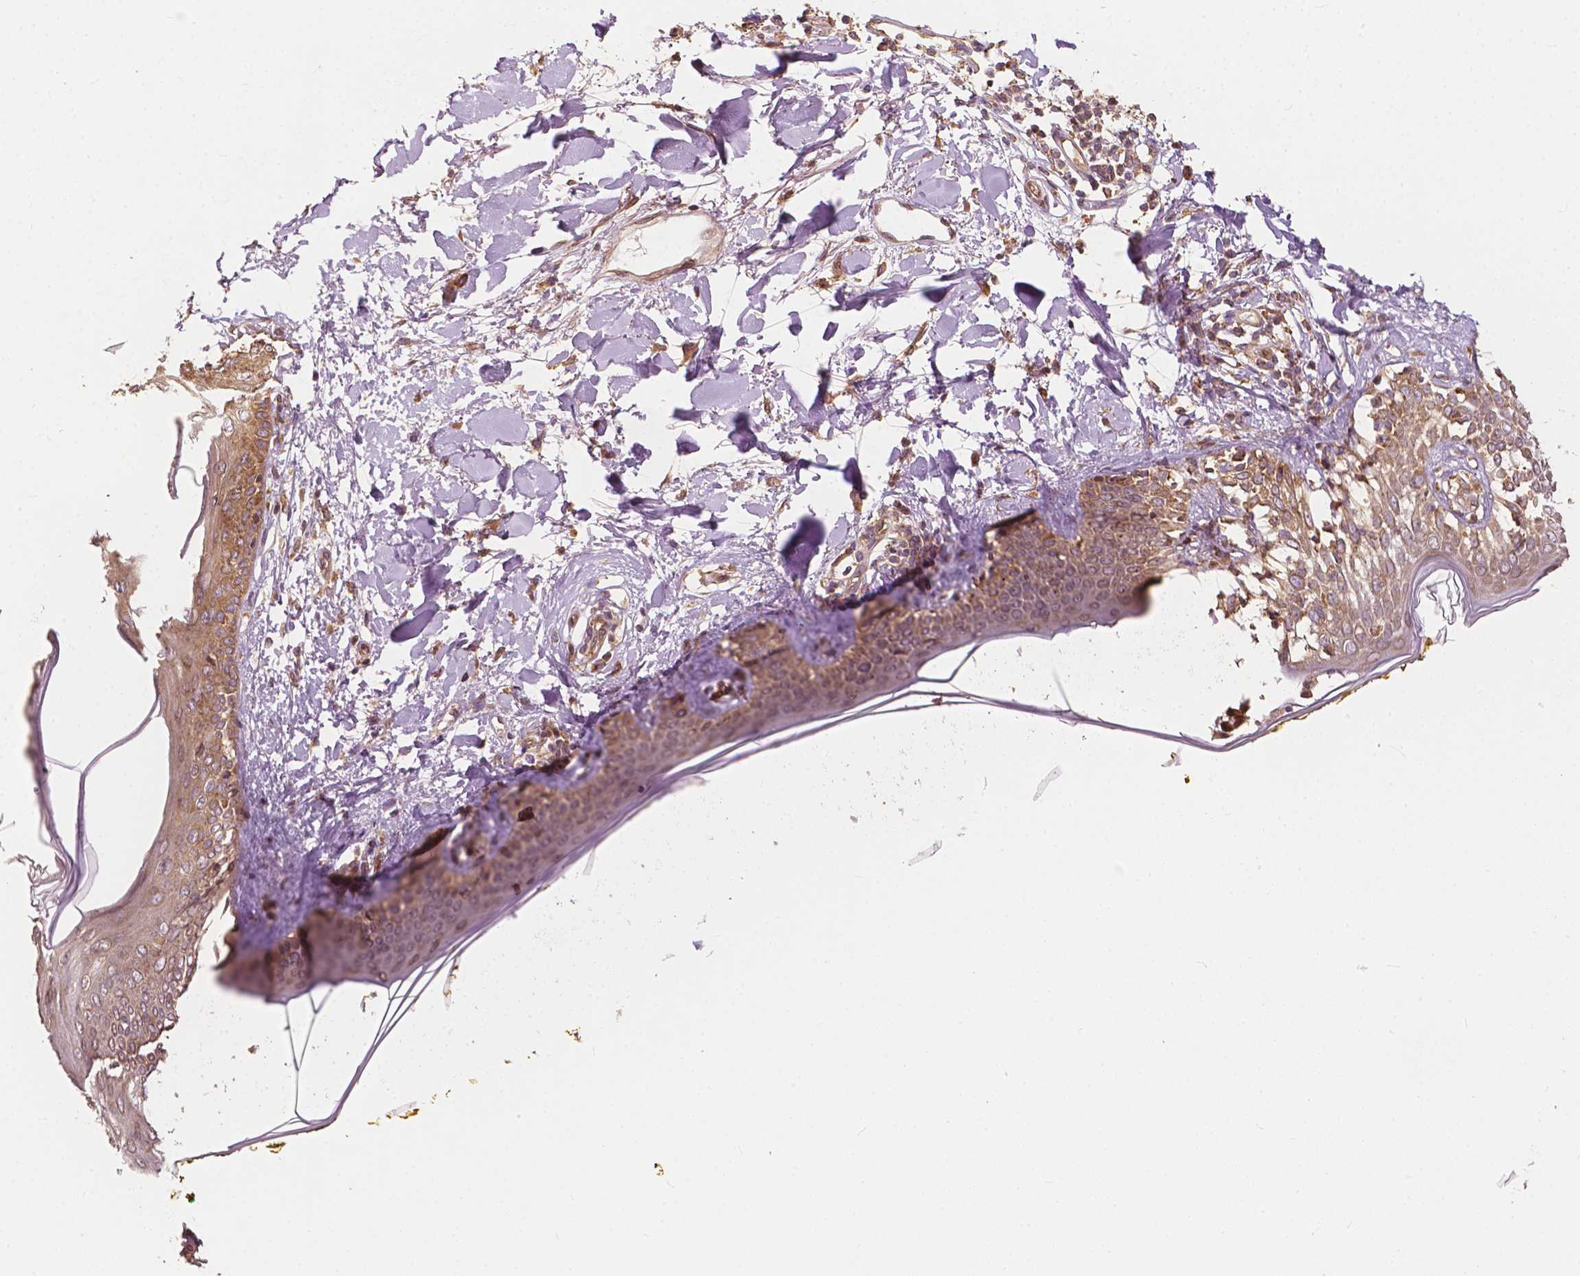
{"staining": {"intensity": "moderate", "quantity": ">75%", "location": "cytoplasmic/membranous"}, "tissue": "skin", "cell_type": "Fibroblasts", "image_type": "normal", "snomed": [{"axis": "morphology", "description": "Normal tissue, NOS"}, {"axis": "topography", "description": "Skin"}], "caption": "High-magnification brightfield microscopy of unremarkable skin stained with DAB (3,3'-diaminobenzidine) (brown) and counterstained with hematoxylin (blue). fibroblasts exhibit moderate cytoplasmic/membranous positivity is seen in approximately>75% of cells.", "gene": "G3BP1", "patient": {"sex": "female", "age": 34}}